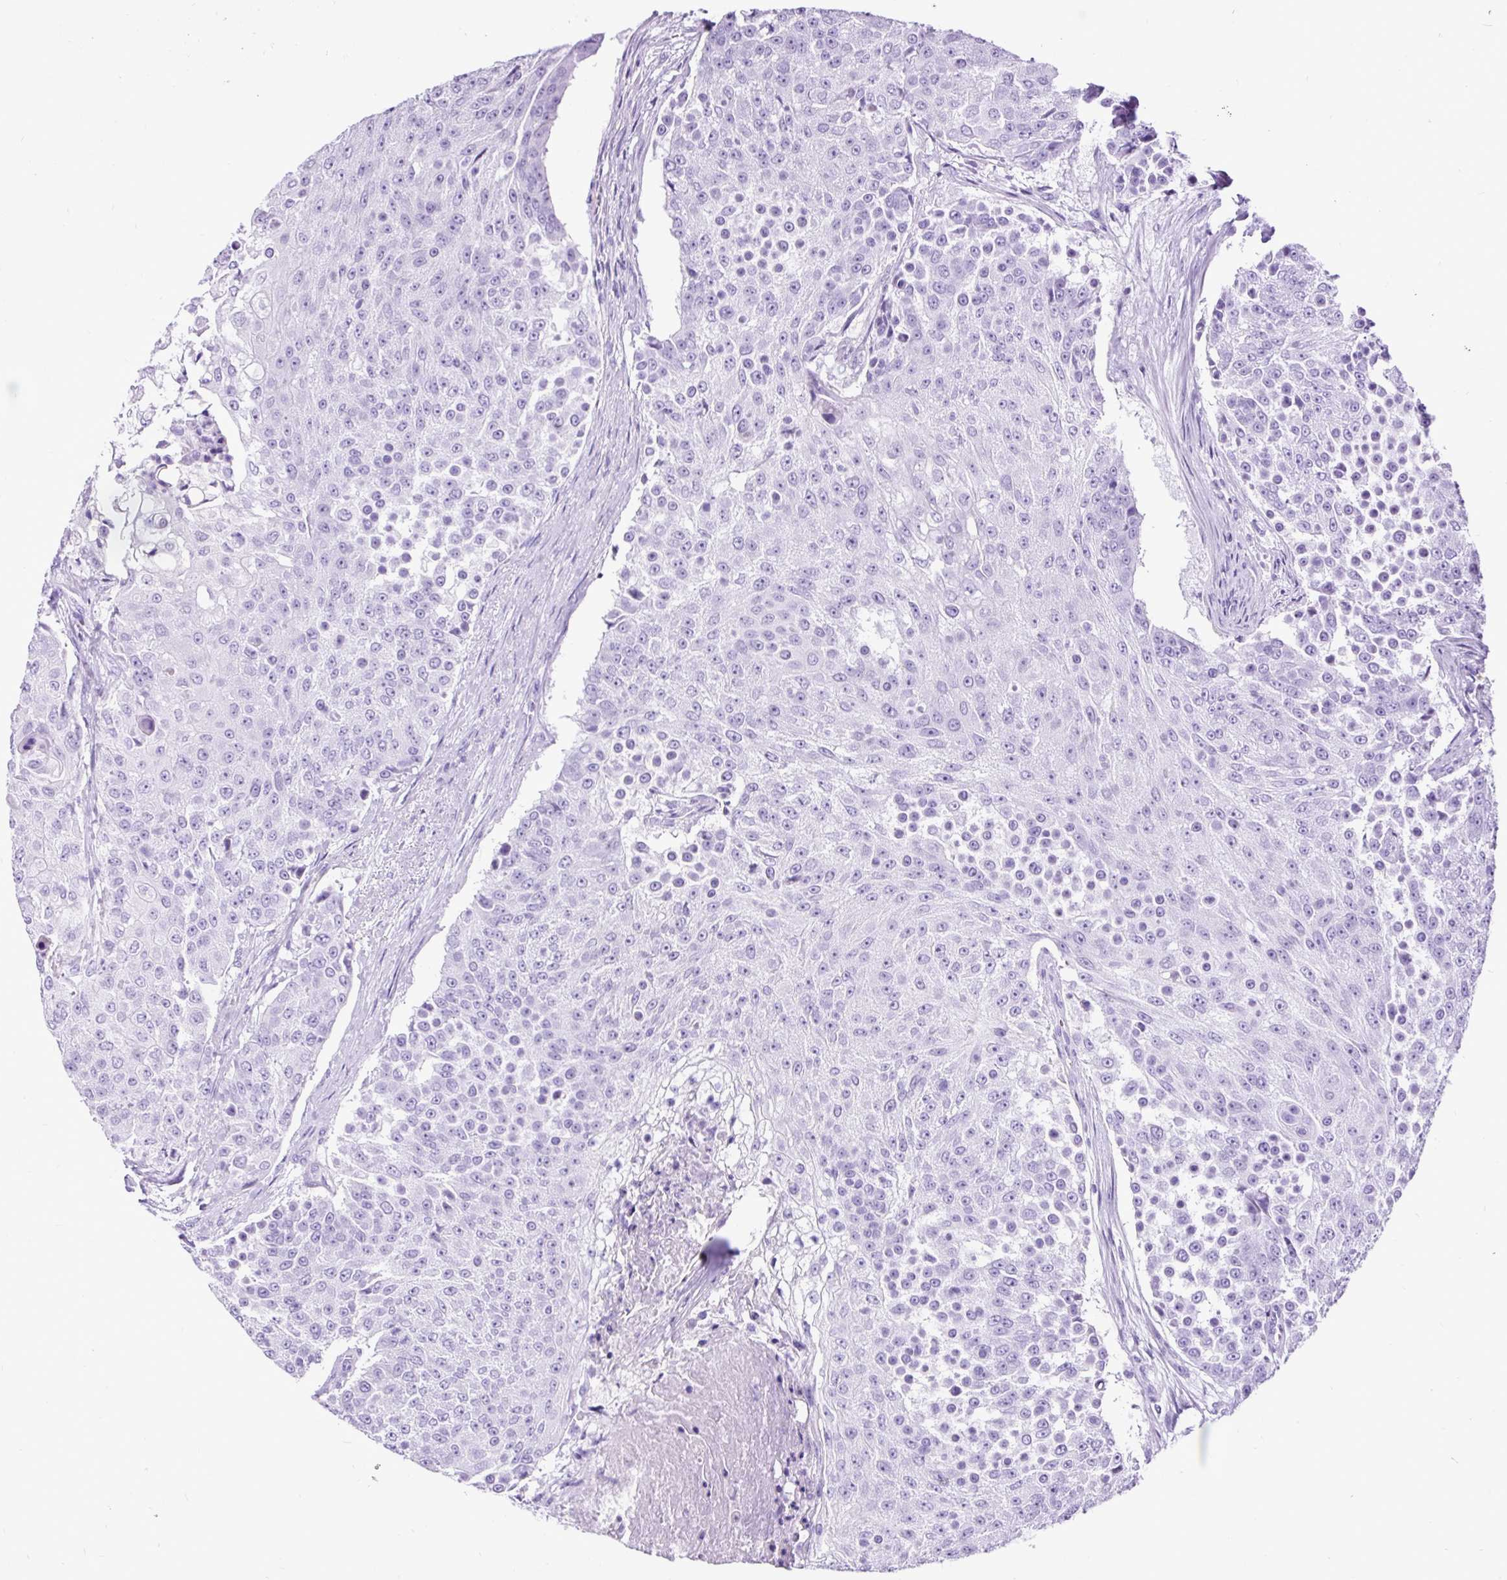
{"staining": {"intensity": "negative", "quantity": "none", "location": "none"}, "tissue": "urothelial cancer", "cell_type": "Tumor cells", "image_type": "cancer", "snomed": [{"axis": "morphology", "description": "Urothelial carcinoma, High grade"}, {"axis": "topography", "description": "Urinary bladder"}], "caption": "There is no significant expression in tumor cells of high-grade urothelial carcinoma. The staining was performed using DAB (3,3'-diaminobenzidine) to visualize the protein expression in brown, while the nuclei were stained in blue with hematoxylin (Magnification: 20x).", "gene": "CEL", "patient": {"sex": "female", "age": 63}}